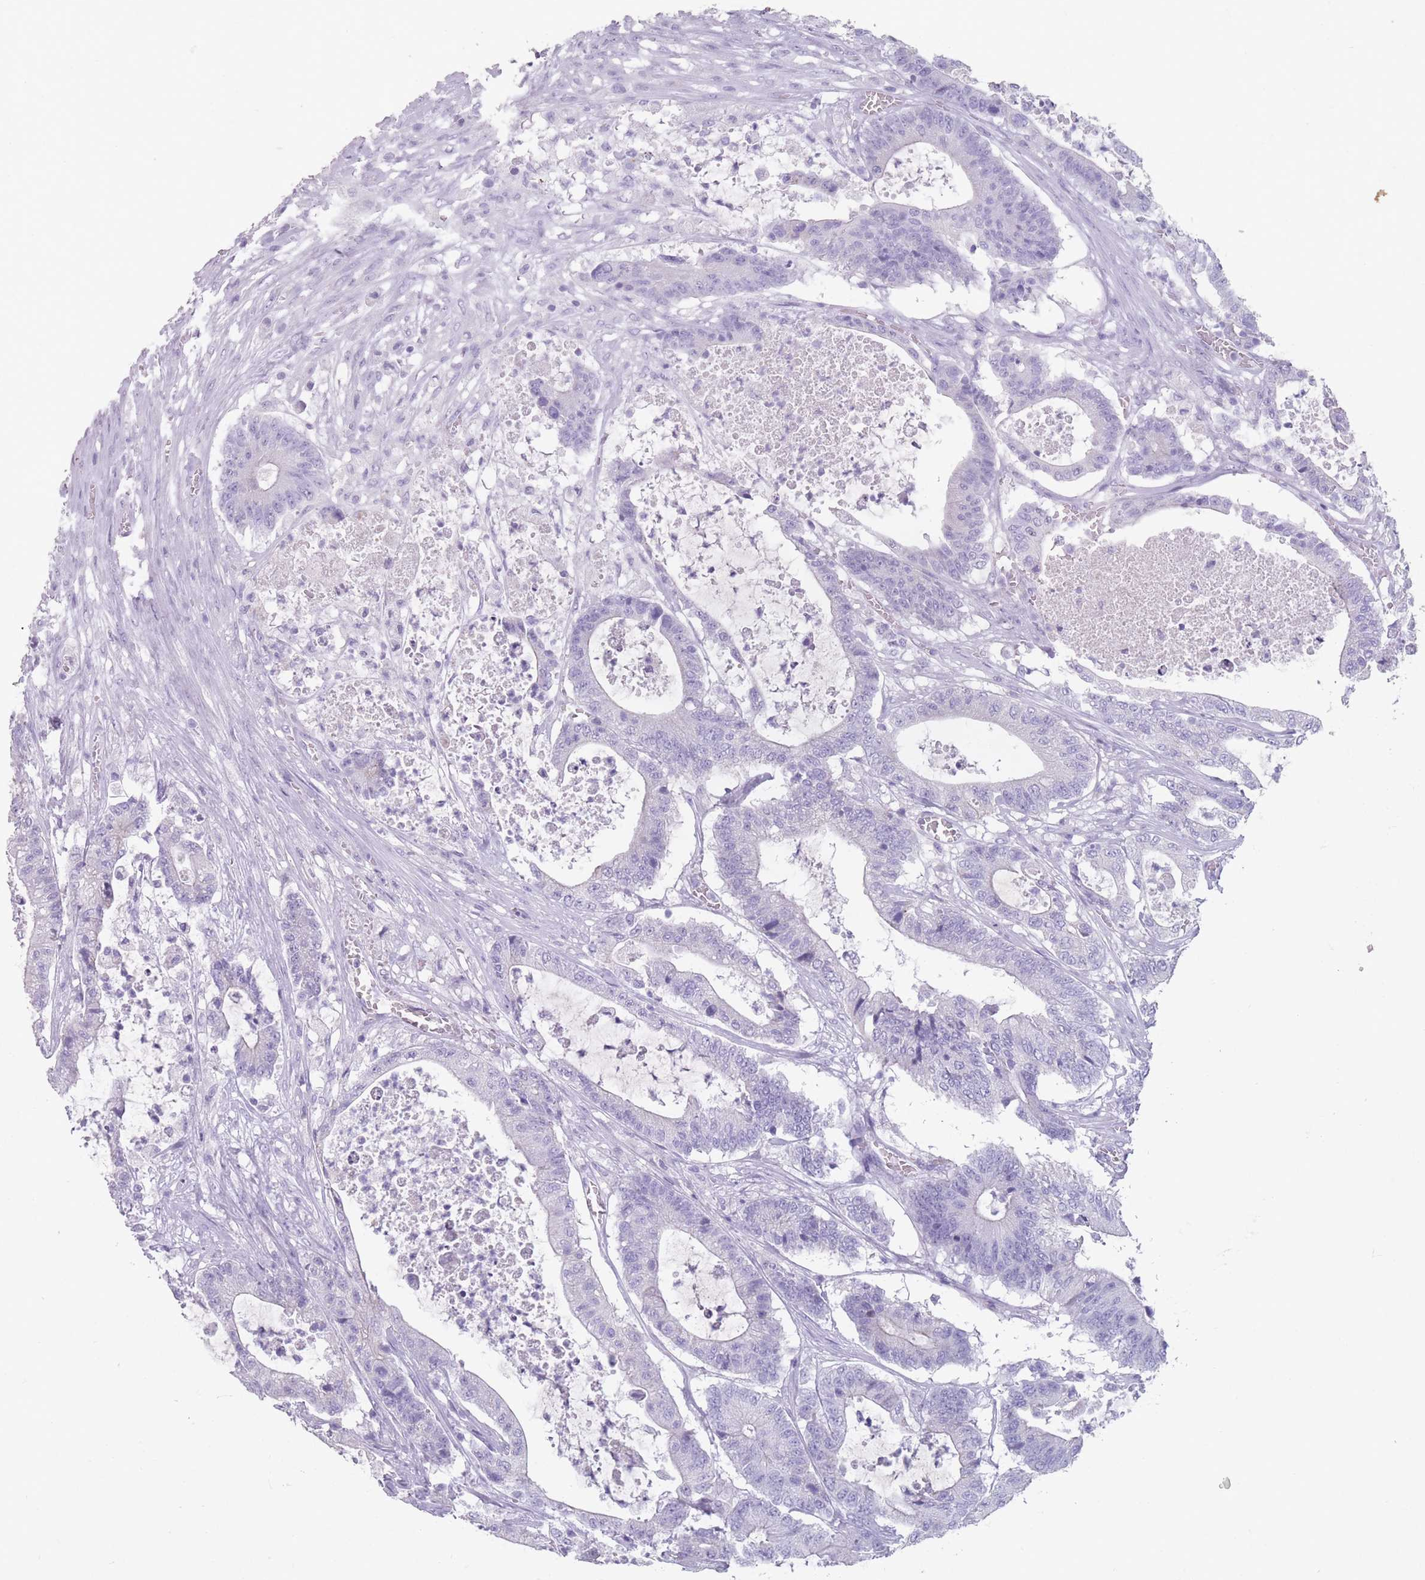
{"staining": {"intensity": "negative", "quantity": "none", "location": "none"}, "tissue": "colorectal cancer", "cell_type": "Tumor cells", "image_type": "cancer", "snomed": [{"axis": "morphology", "description": "Adenocarcinoma, NOS"}, {"axis": "topography", "description": "Colon"}], "caption": "An image of human adenocarcinoma (colorectal) is negative for staining in tumor cells.", "gene": "RHBG", "patient": {"sex": "female", "age": 84}}